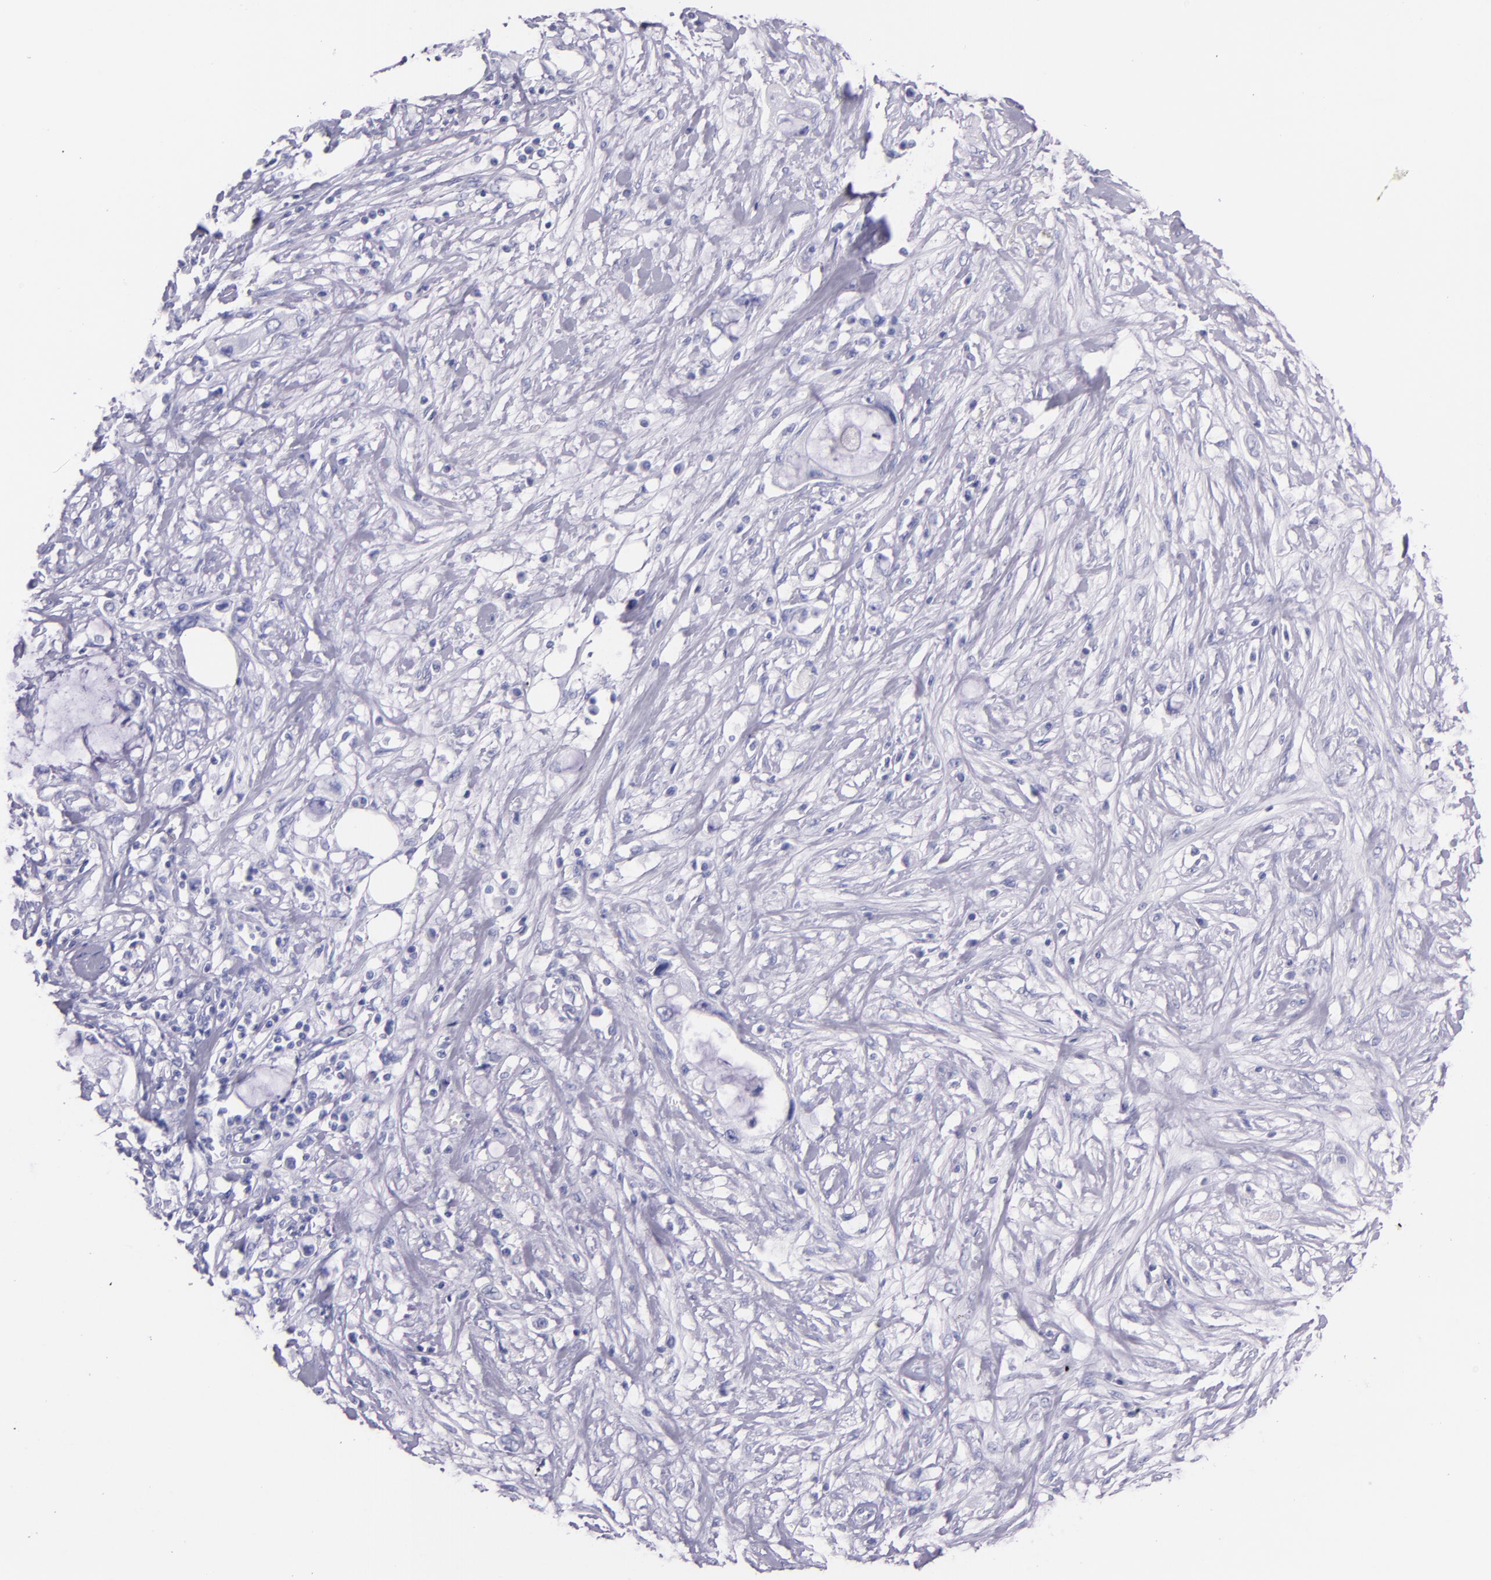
{"staining": {"intensity": "negative", "quantity": "none", "location": "none"}, "tissue": "pancreatic cancer", "cell_type": "Tumor cells", "image_type": "cancer", "snomed": [{"axis": "morphology", "description": "Adenocarcinoma, NOS"}, {"axis": "topography", "description": "Pancreas"}, {"axis": "topography", "description": "Stomach, upper"}], "caption": "Image shows no protein expression in tumor cells of adenocarcinoma (pancreatic) tissue.", "gene": "SFTPA2", "patient": {"sex": "male", "age": 77}}